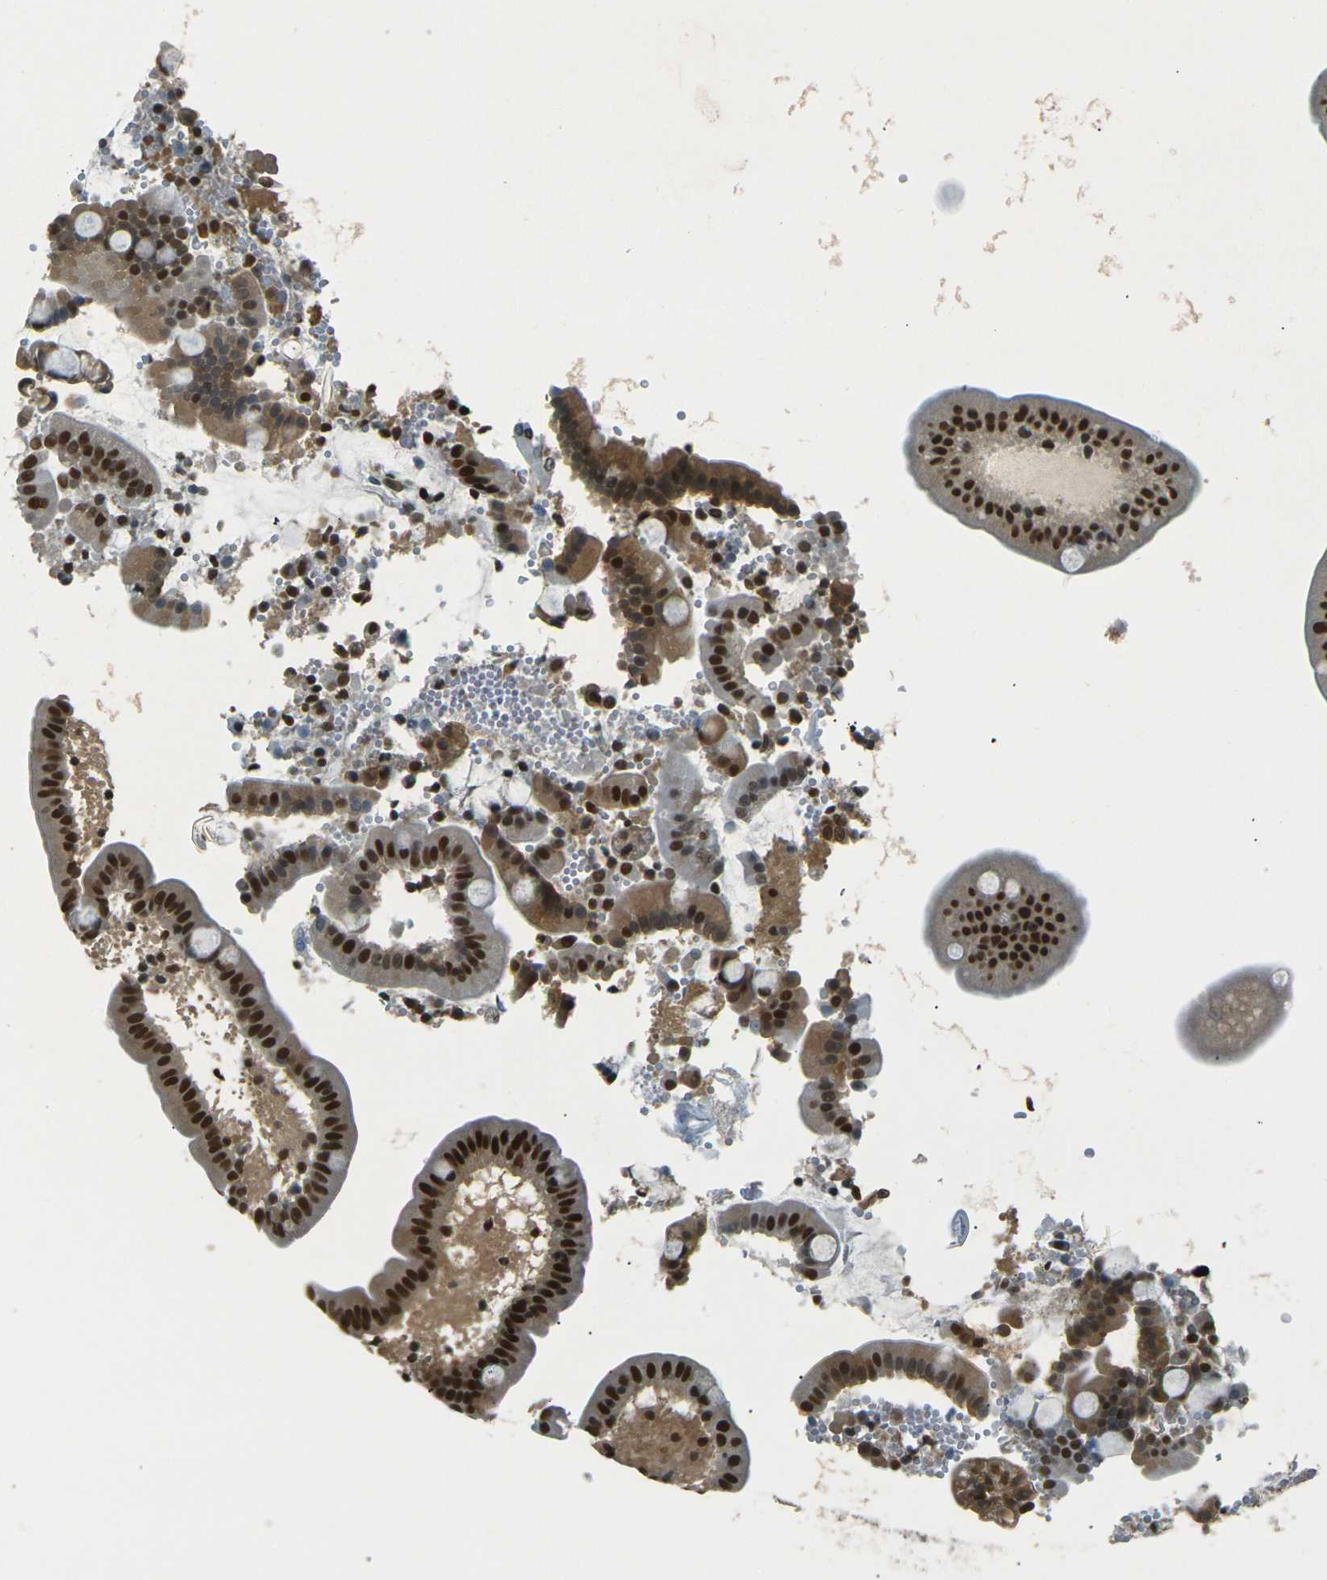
{"staining": {"intensity": "strong", "quantity": ">75%", "location": "cytoplasmic/membranous,nuclear"}, "tissue": "duodenum", "cell_type": "Glandular cells", "image_type": "normal", "snomed": [{"axis": "morphology", "description": "Normal tissue, NOS"}, {"axis": "topography", "description": "Duodenum"}], "caption": "The image exhibits a brown stain indicating the presence of a protein in the cytoplasmic/membranous,nuclear of glandular cells in duodenum.", "gene": "NHEJ1", "patient": {"sex": "male", "age": 54}}